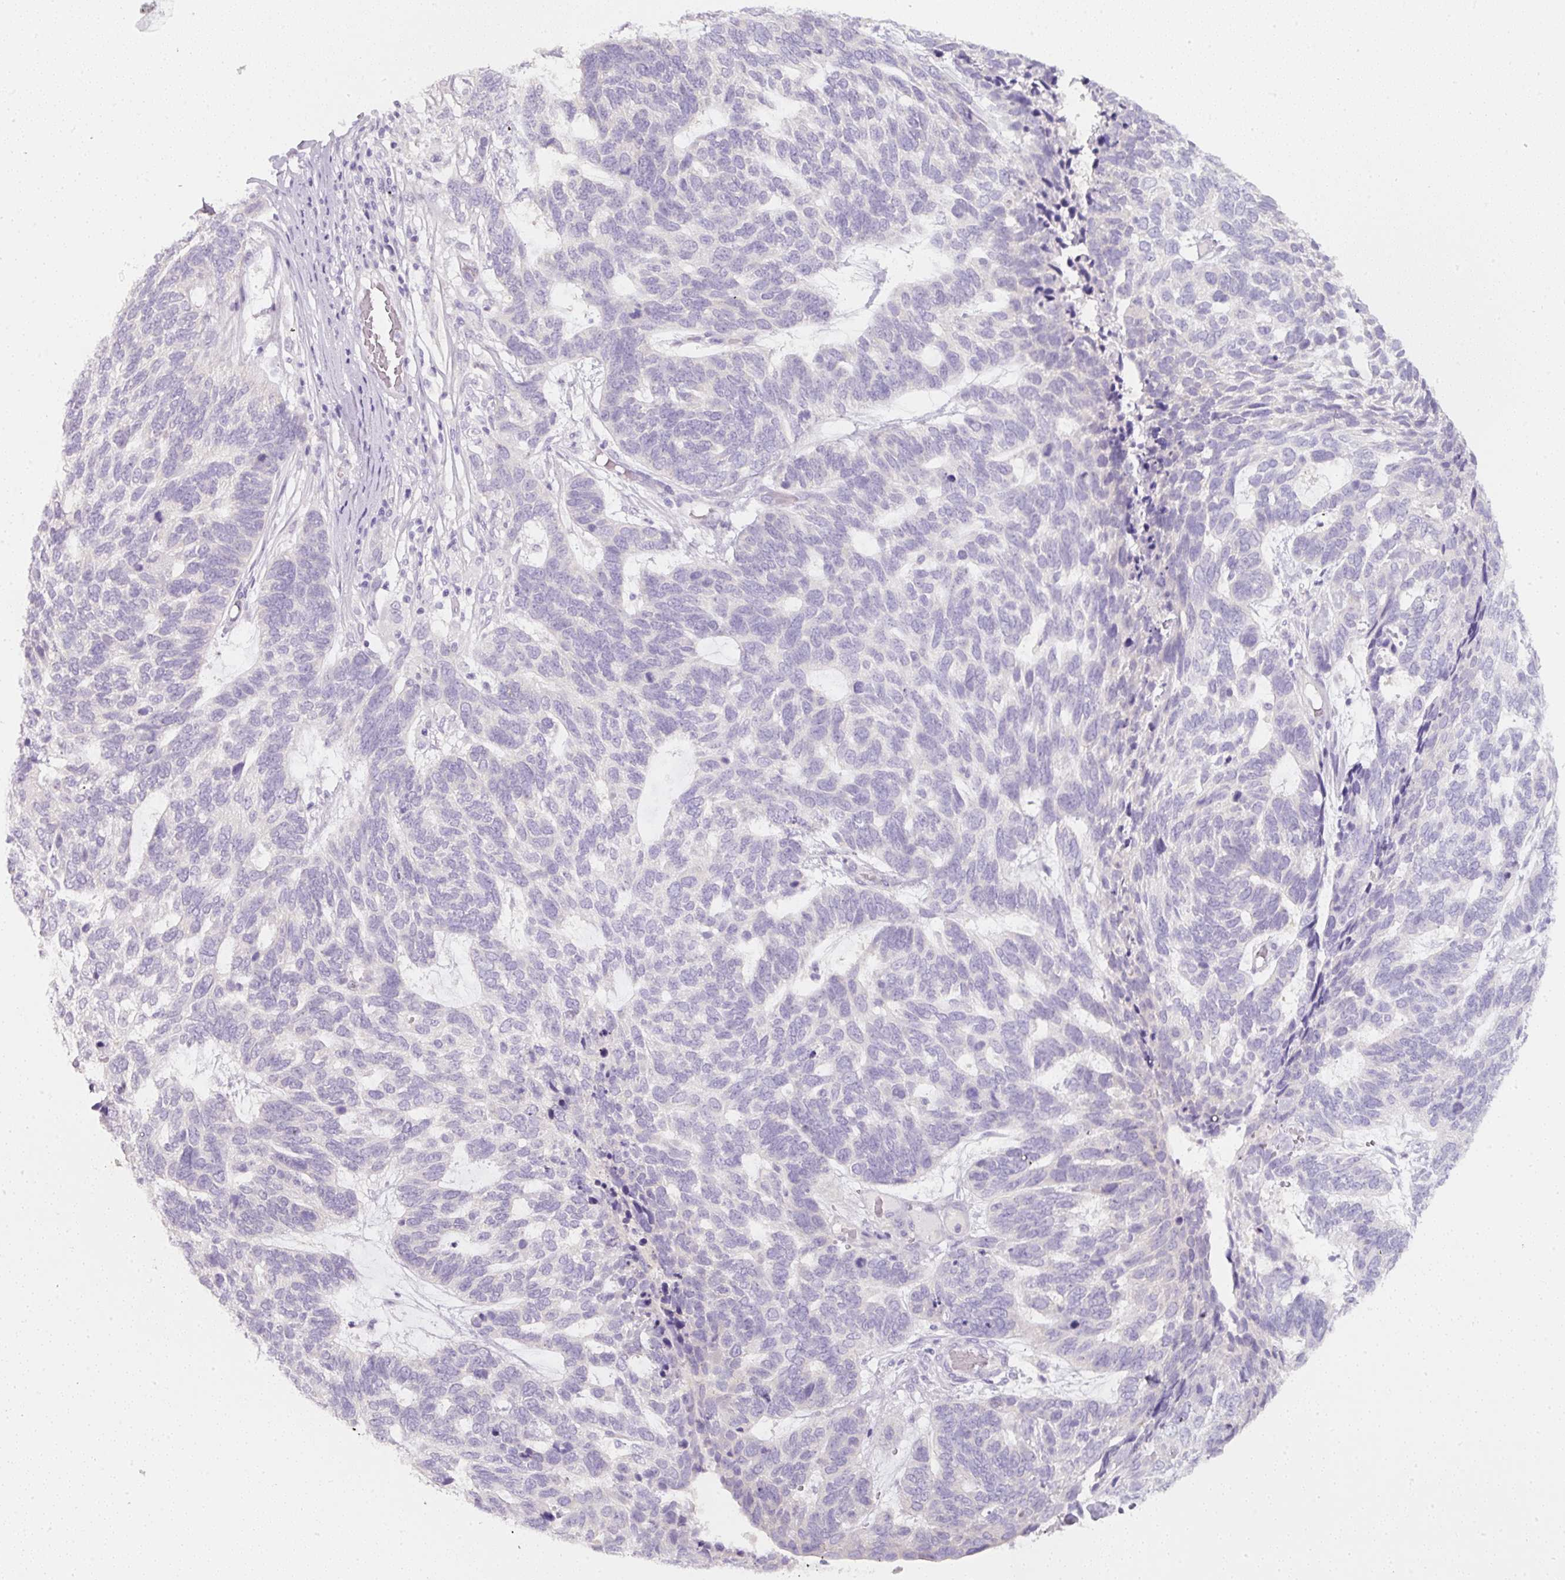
{"staining": {"intensity": "negative", "quantity": "none", "location": "none"}, "tissue": "skin cancer", "cell_type": "Tumor cells", "image_type": "cancer", "snomed": [{"axis": "morphology", "description": "Basal cell carcinoma"}, {"axis": "topography", "description": "Skin"}], "caption": "Protein analysis of skin cancer displays no significant staining in tumor cells.", "gene": "SLC2A2", "patient": {"sex": "female", "age": 65}}